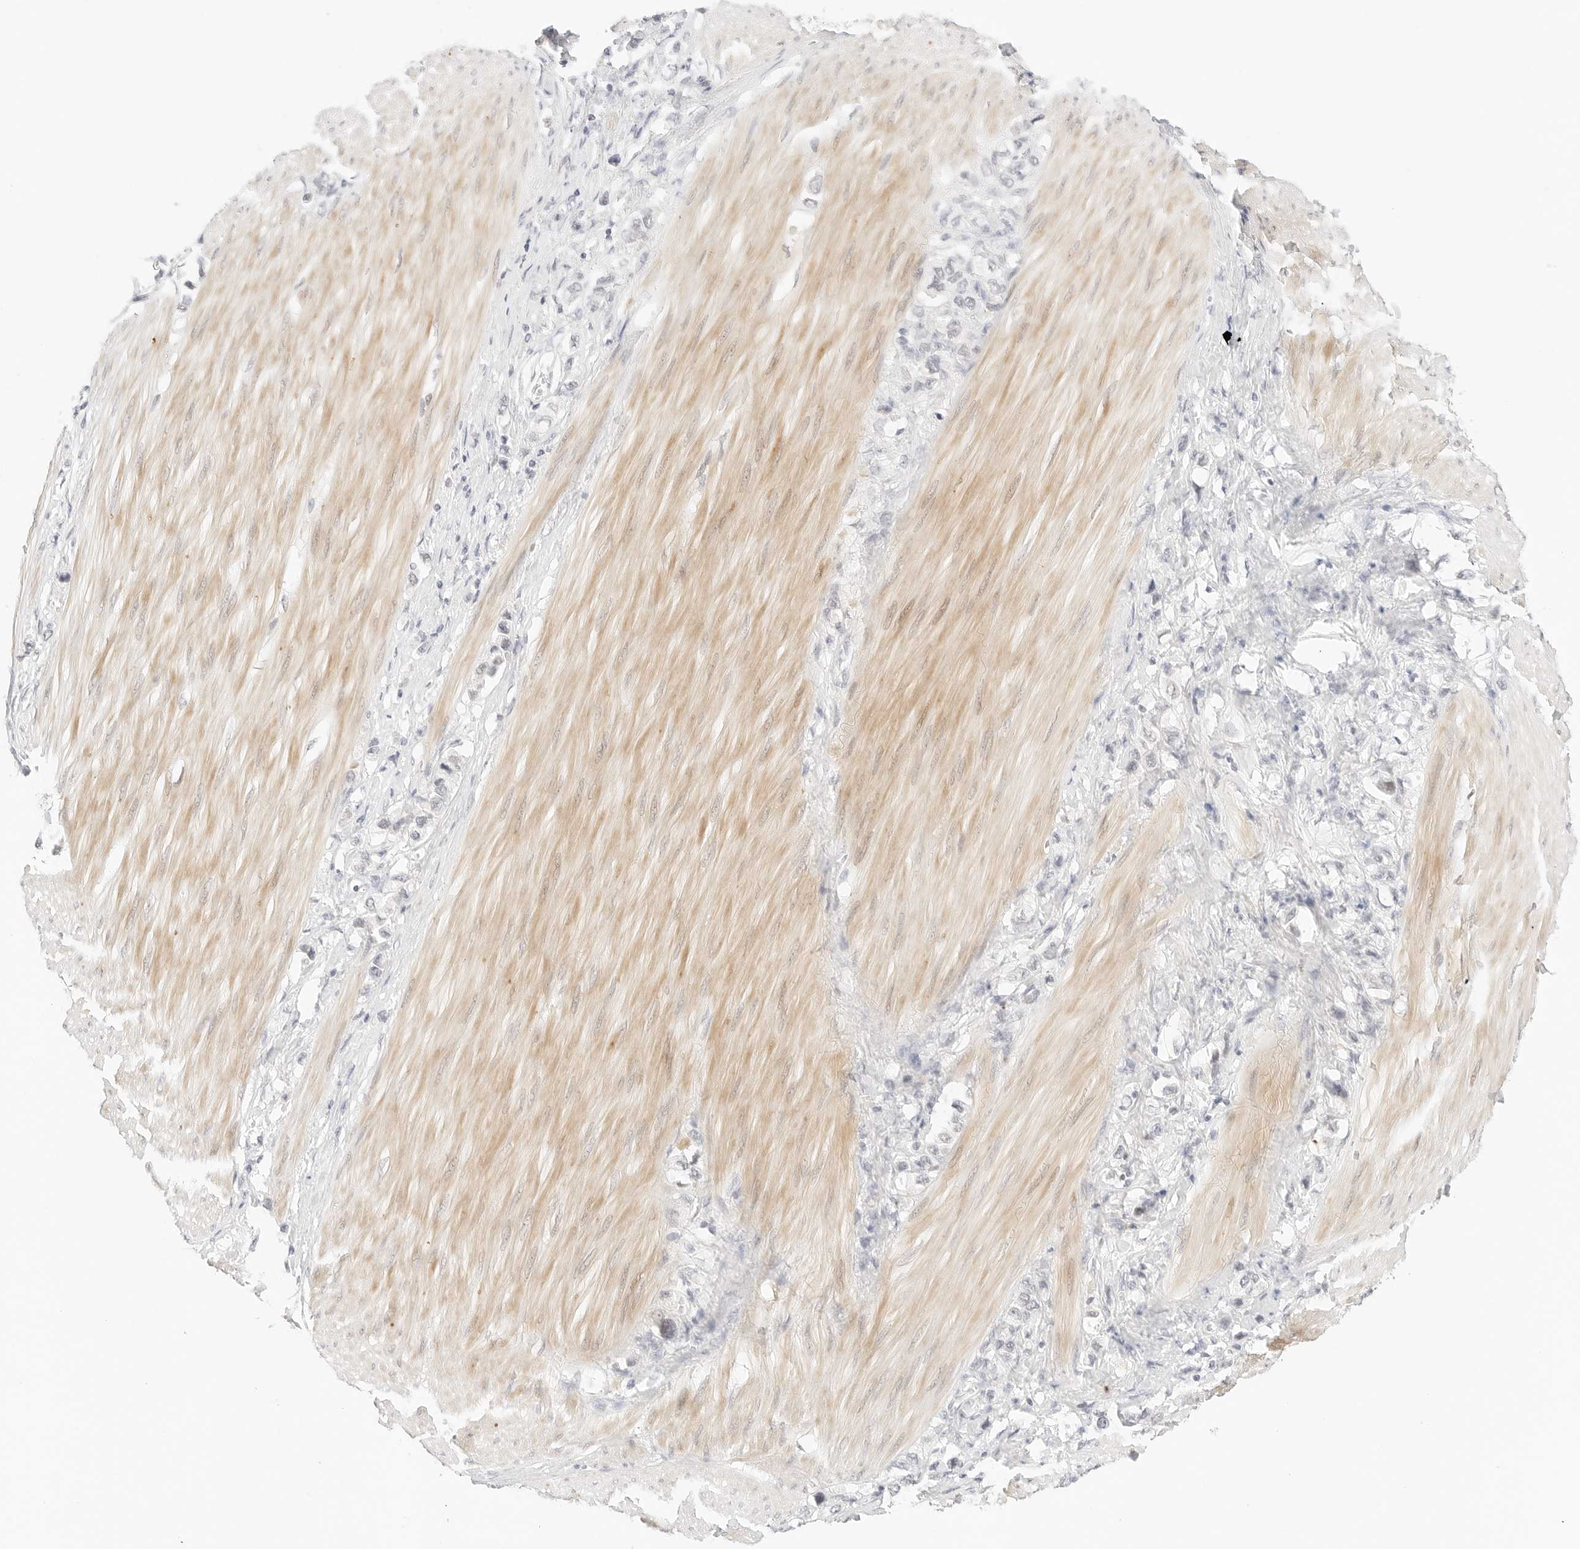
{"staining": {"intensity": "negative", "quantity": "none", "location": "none"}, "tissue": "stomach cancer", "cell_type": "Tumor cells", "image_type": "cancer", "snomed": [{"axis": "morphology", "description": "Adenocarcinoma, NOS"}, {"axis": "topography", "description": "Stomach"}], "caption": "Immunohistochemistry of human adenocarcinoma (stomach) exhibits no staining in tumor cells. (Stains: DAB (3,3'-diaminobenzidine) immunohistochemistry (IHC) with hematoxylin counter stain, Microscopy: brightfield microscopy at high magnification).", "gene": "XKR4", "patient": {"sex": "female", "age": 65}}